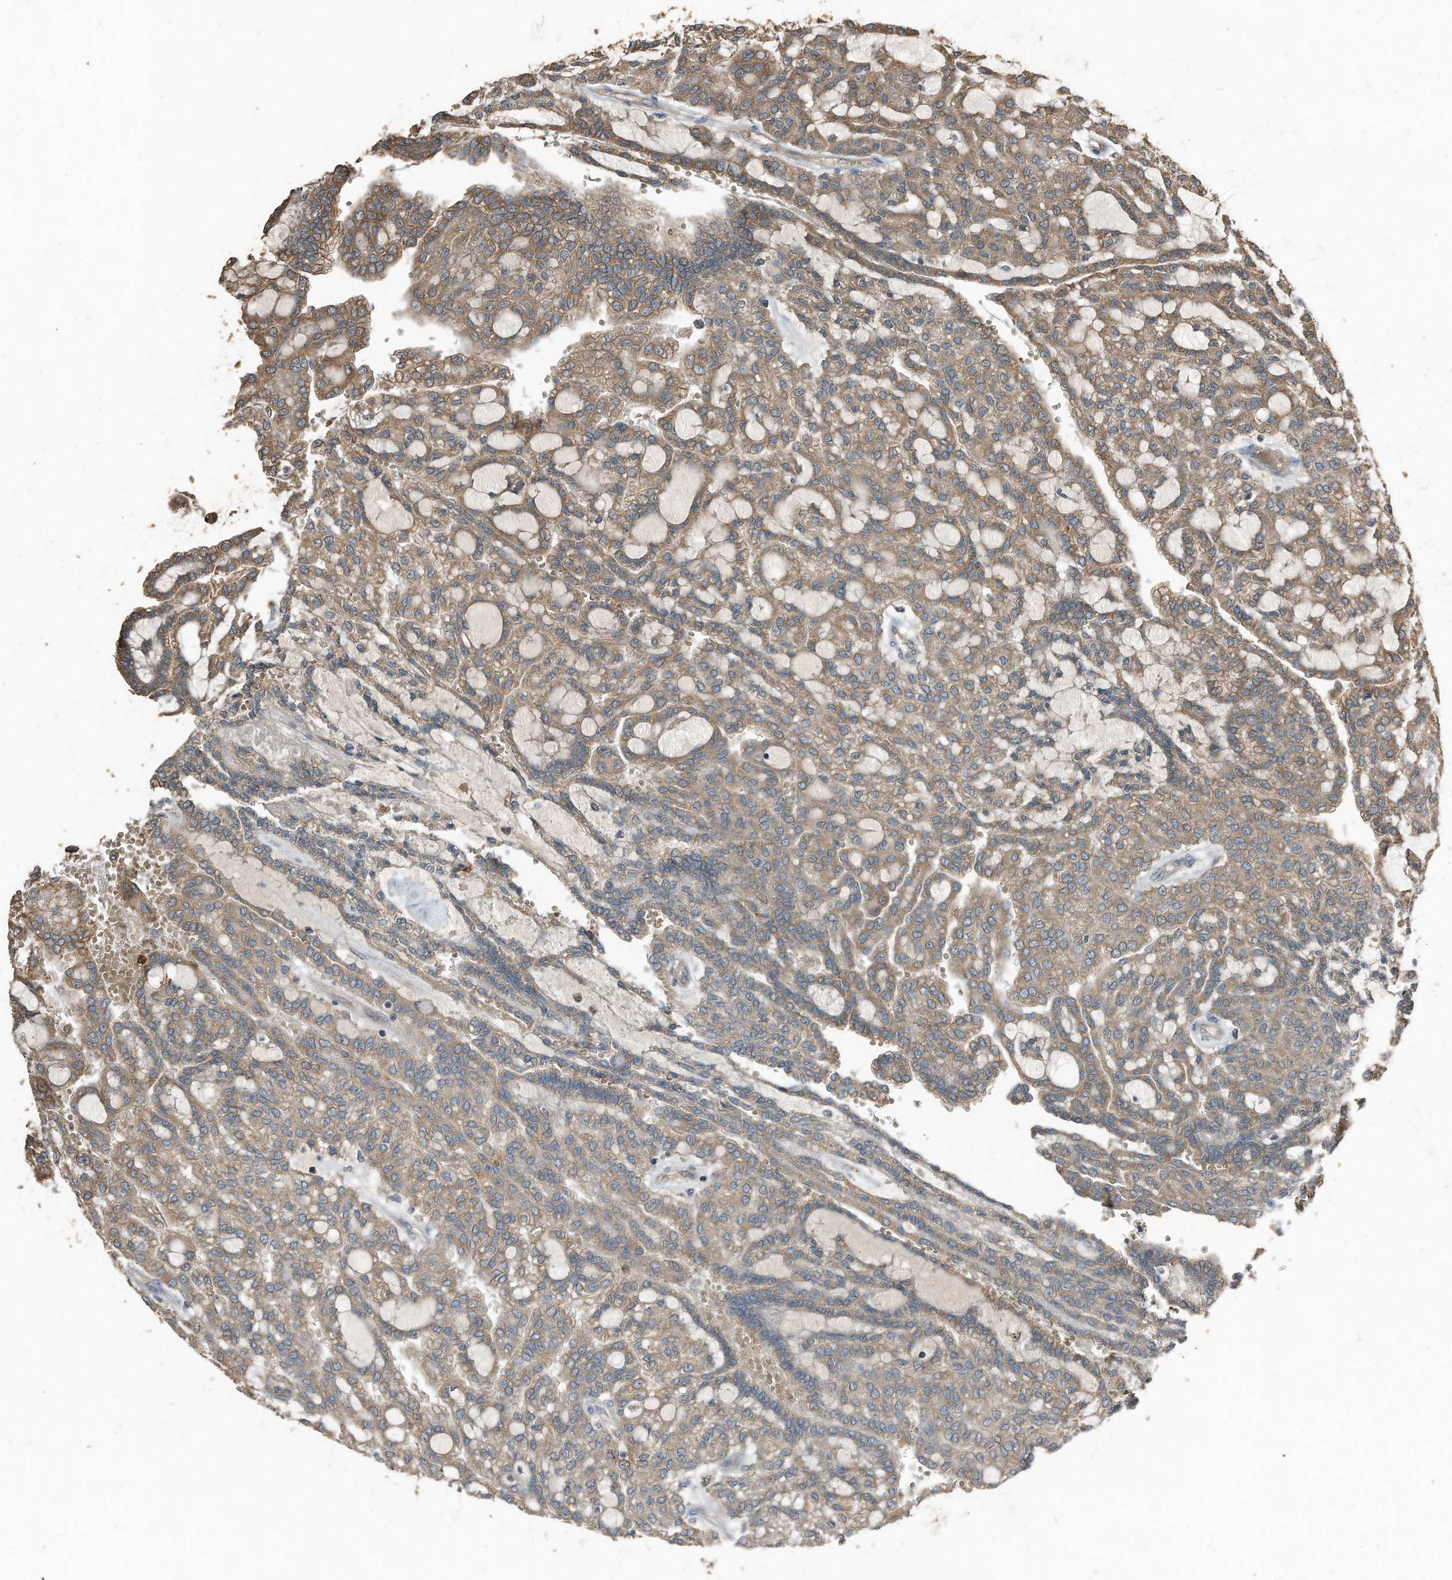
{"staining": {"intensity": "moderate", "quantity": ">75%", "location": "cytoplasmic/membranous"}, "tissue": "renal cancer", "cell_type": "Tumor cells", "image_type": "cancer", "snomed": [{"axis": "morphology", "description": "Adenocarcinoma, NOS"}, {"axis": "topography", "description": "Kidney"}], "caption": "An IHC photomicrograph of neoplastic tissue is shown. Protein staining in brown labels moderate cytoplasmic/membranous positivity in renal cancer (adenocarcinoma) within tumor cells.", "gene": "C9", "patient": {"sex": "male", "age": 63}}